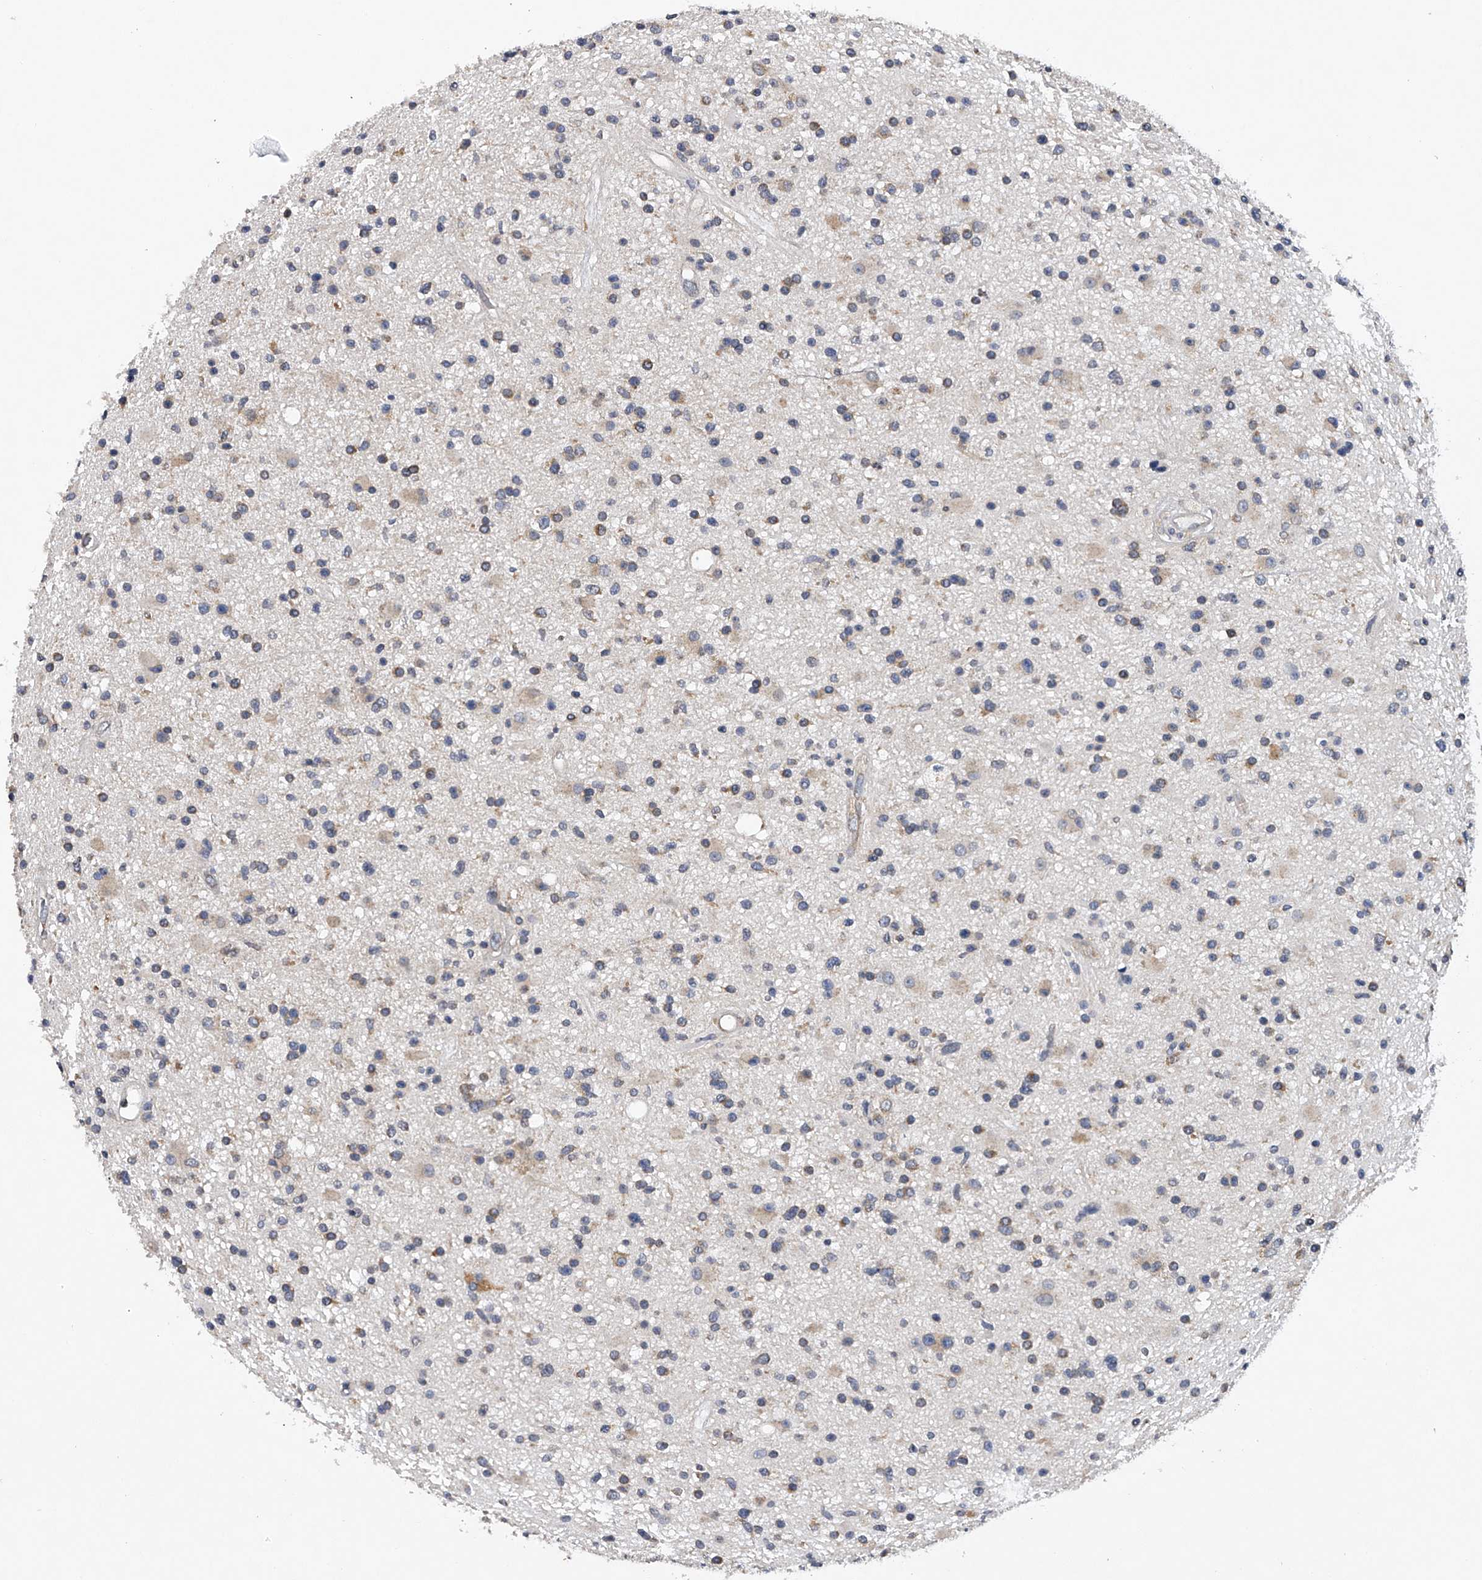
{"staining": {"intensity": "moderate", "quantity": "25%-75%", "location": "cytoplasmic/membranous"}, "tissue": "glioma", "cell_type": "Tumor cells", "image_type": "cancer", "snomed": [{"axis": "morphology", "description": "Glioma, malignant, High grade"}, {"axis": "topography", "description": "Brain"}], "caption": "An image of human glioma stained for a protein shows moderate cytoplasmic/membranous brown staining in tumor cells. The protein of interest is shown in brown color, while the nuclei are stained blue.", "gene": "RNF5", "patient": {"sex": "male", "age": 33}}